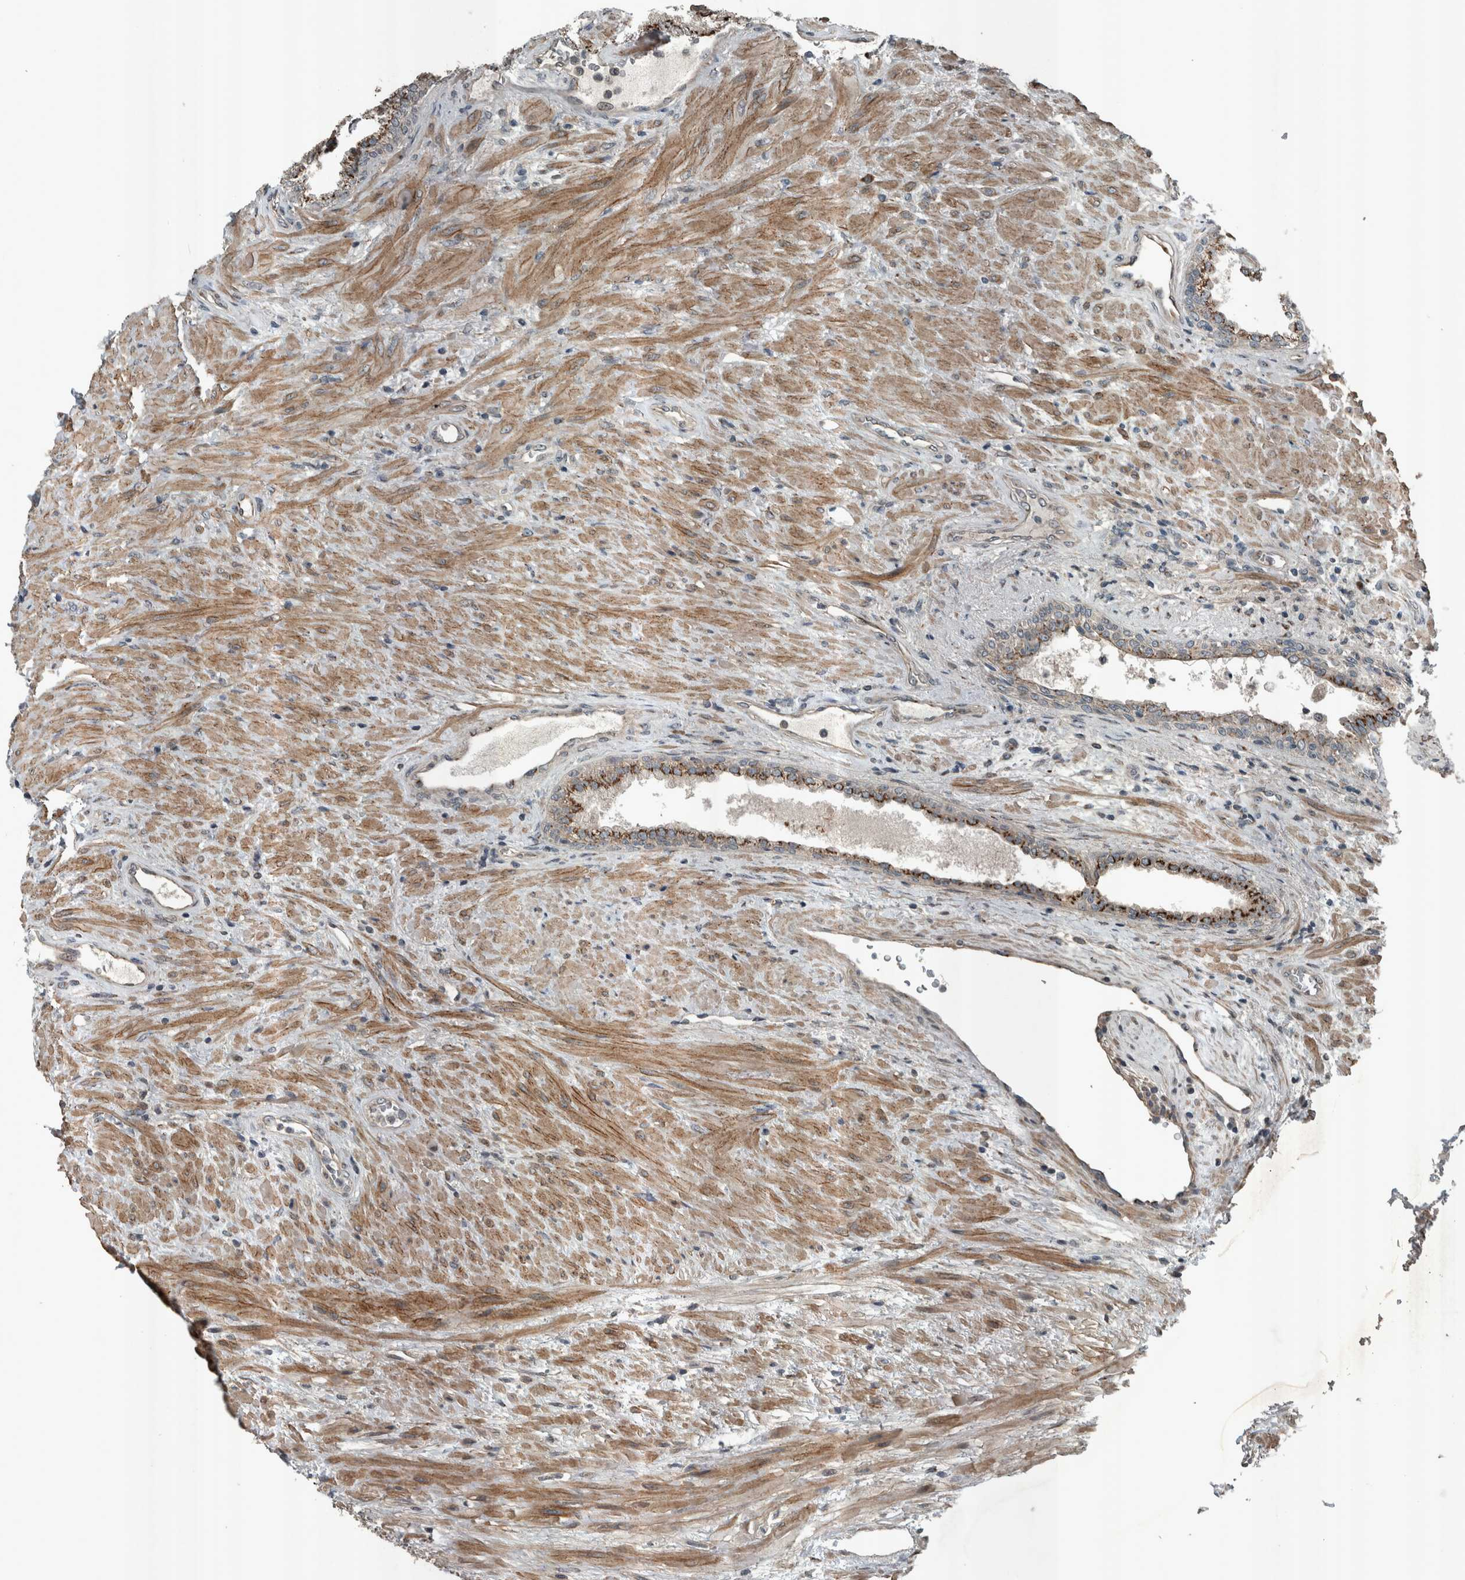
{"staining": {"intensity": "strong", "quantity": ">75%", "location": "cytoplasmic/membranous"}, "tissue": "prostate", "cell_type": "Glandular cells", "image_type": "normal", "snomed": [{"axis": "morphology", "description": "Normal tissue, NOS"}, {"axis": "topography", "description": "Prostate"}], "caption": "Immunohistochemistry (IHC) image of normal prostate: prostate stained using immunohistochemistry (IHC) shows high levels of strong protein expression localized specifically in the cytoplasmic/membranous of glandular cells, appearing as a cytoplasmic/membranous brown color.", "gene": "ZNF345", "patient": {"sex": "male", "age": 76}}